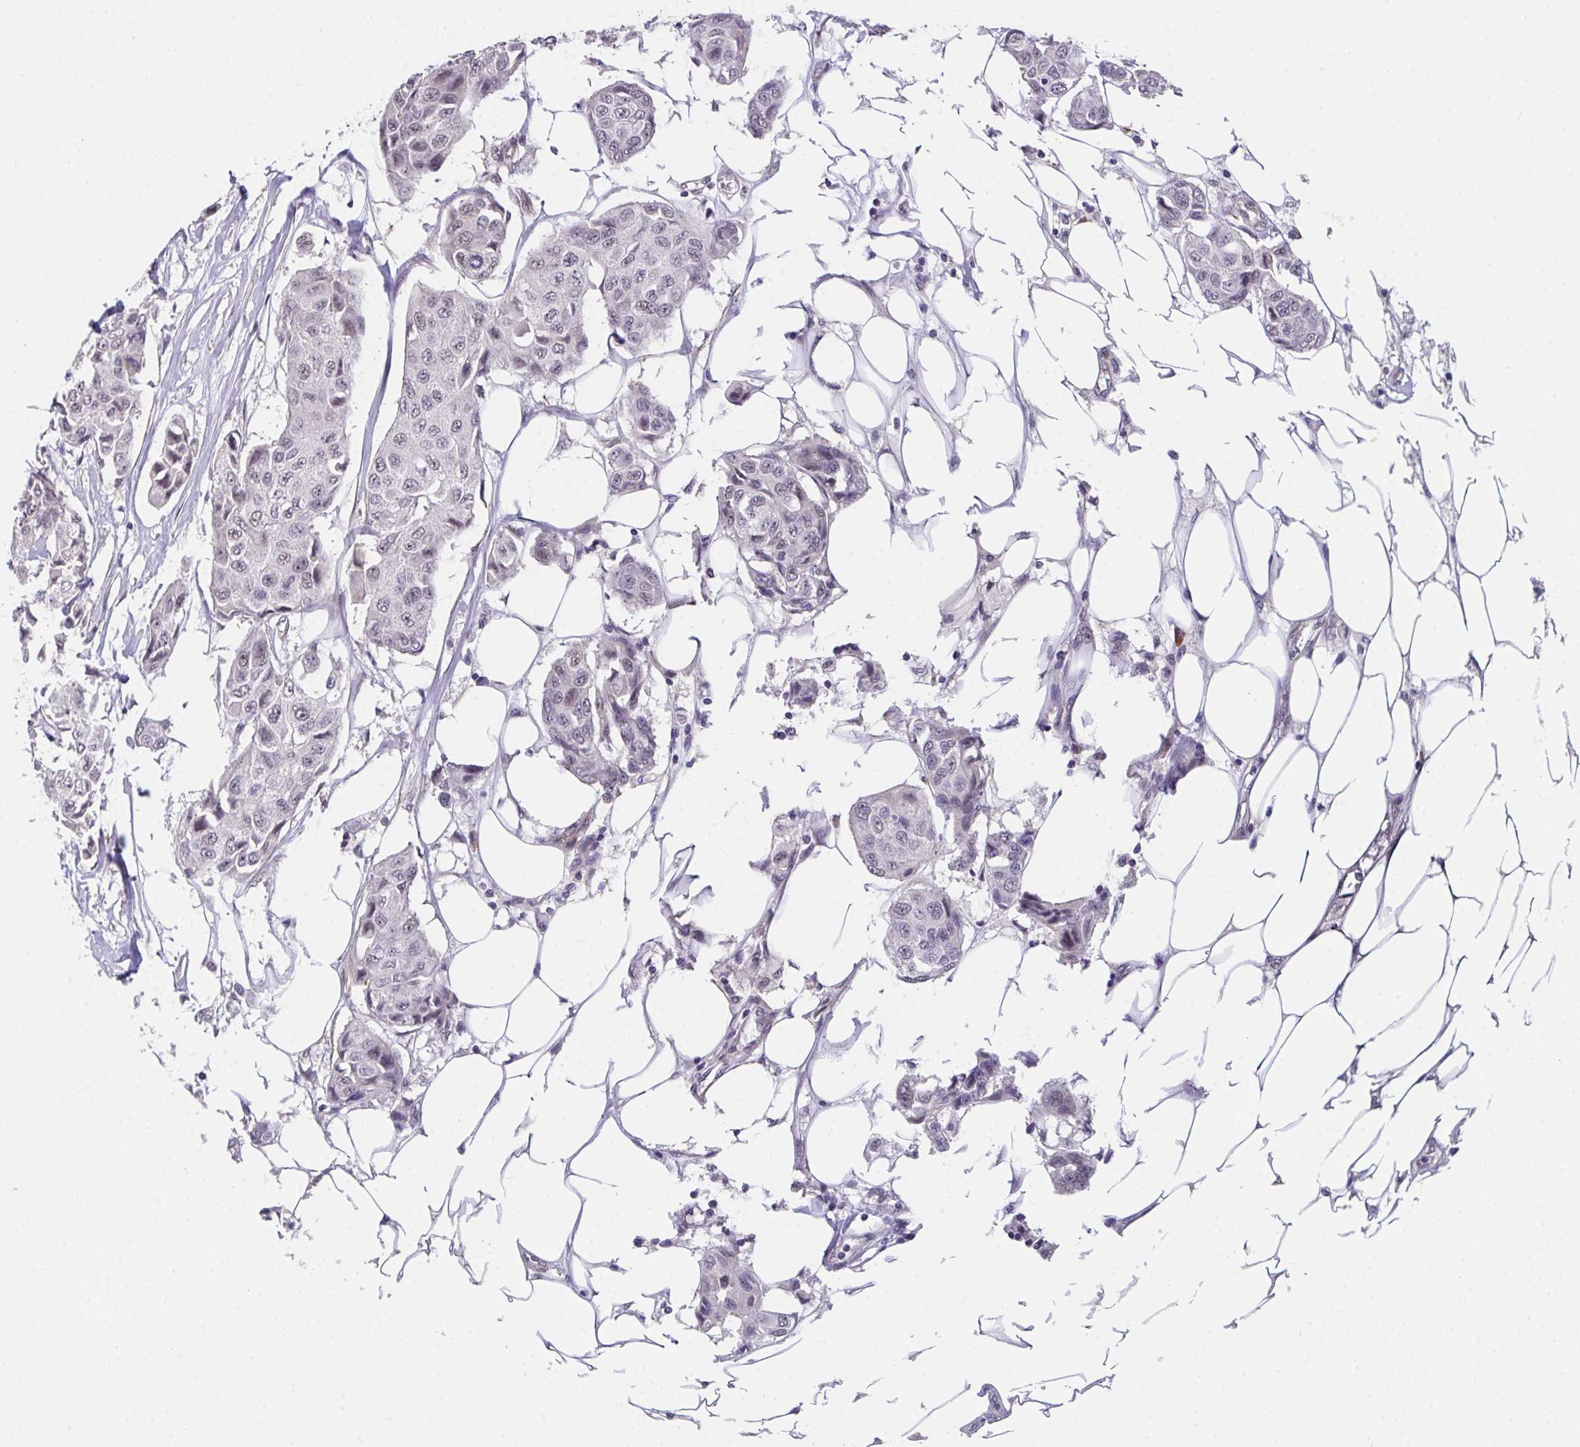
{"staining": {"intensity": "negative", "quantity": "none", "location": "none"}, "tissue": "breast cancer", "cell_type": "Tumor cells", "image_type": "cancer", "snomed": [{"axis": "morphology", "description": "Duct carcinoma"}, {"axis": "topography", "description": "Breast"}, {"axis": "topography", "description": "Lymph node"}], "caption": "There is no significant positivity in tumor cells of breast cancer.", "gene": "RBBP6", "patient": {"sex": "female", "age": 80}}